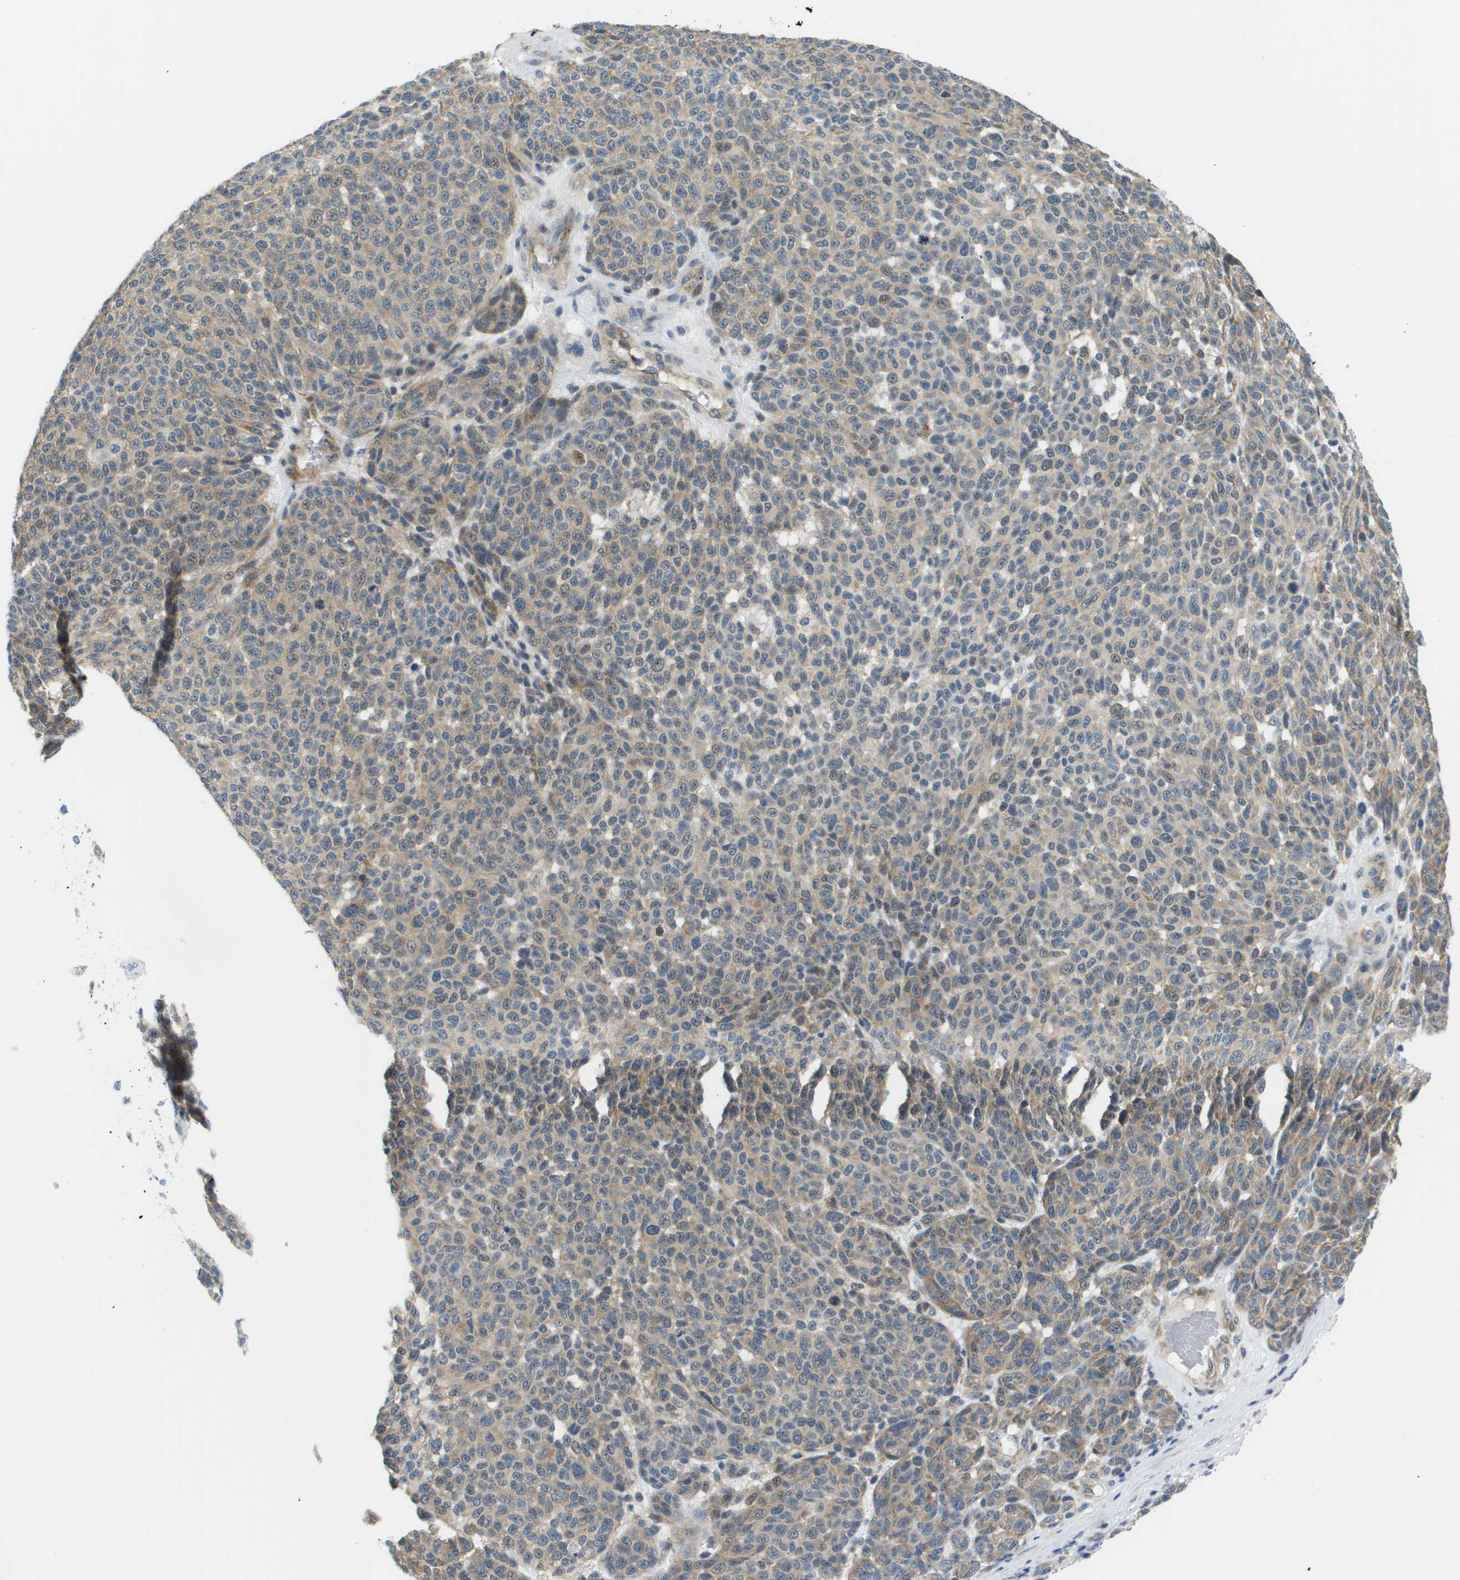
{"staining": {"intensity": "weak", "quantity": "25%-75%", "location": "cytoplasmic/membranous"}, "tissue": "melanoma", "cell_type": "Tumor cells", "image_type": "cancer", "snomed": [{"axis": "morphology", "description": "Malignant melanoma, NOS"}, {"axis": "topography", "description": "Skin"}], "caption": "Protein expression analysis of melanoma exhibits weak cytoplasmic/membranous expression in approximately 25%-75% of tumor cells.", "gene": "OTUD5", "patient": {"sex": "male", "age": 59}}